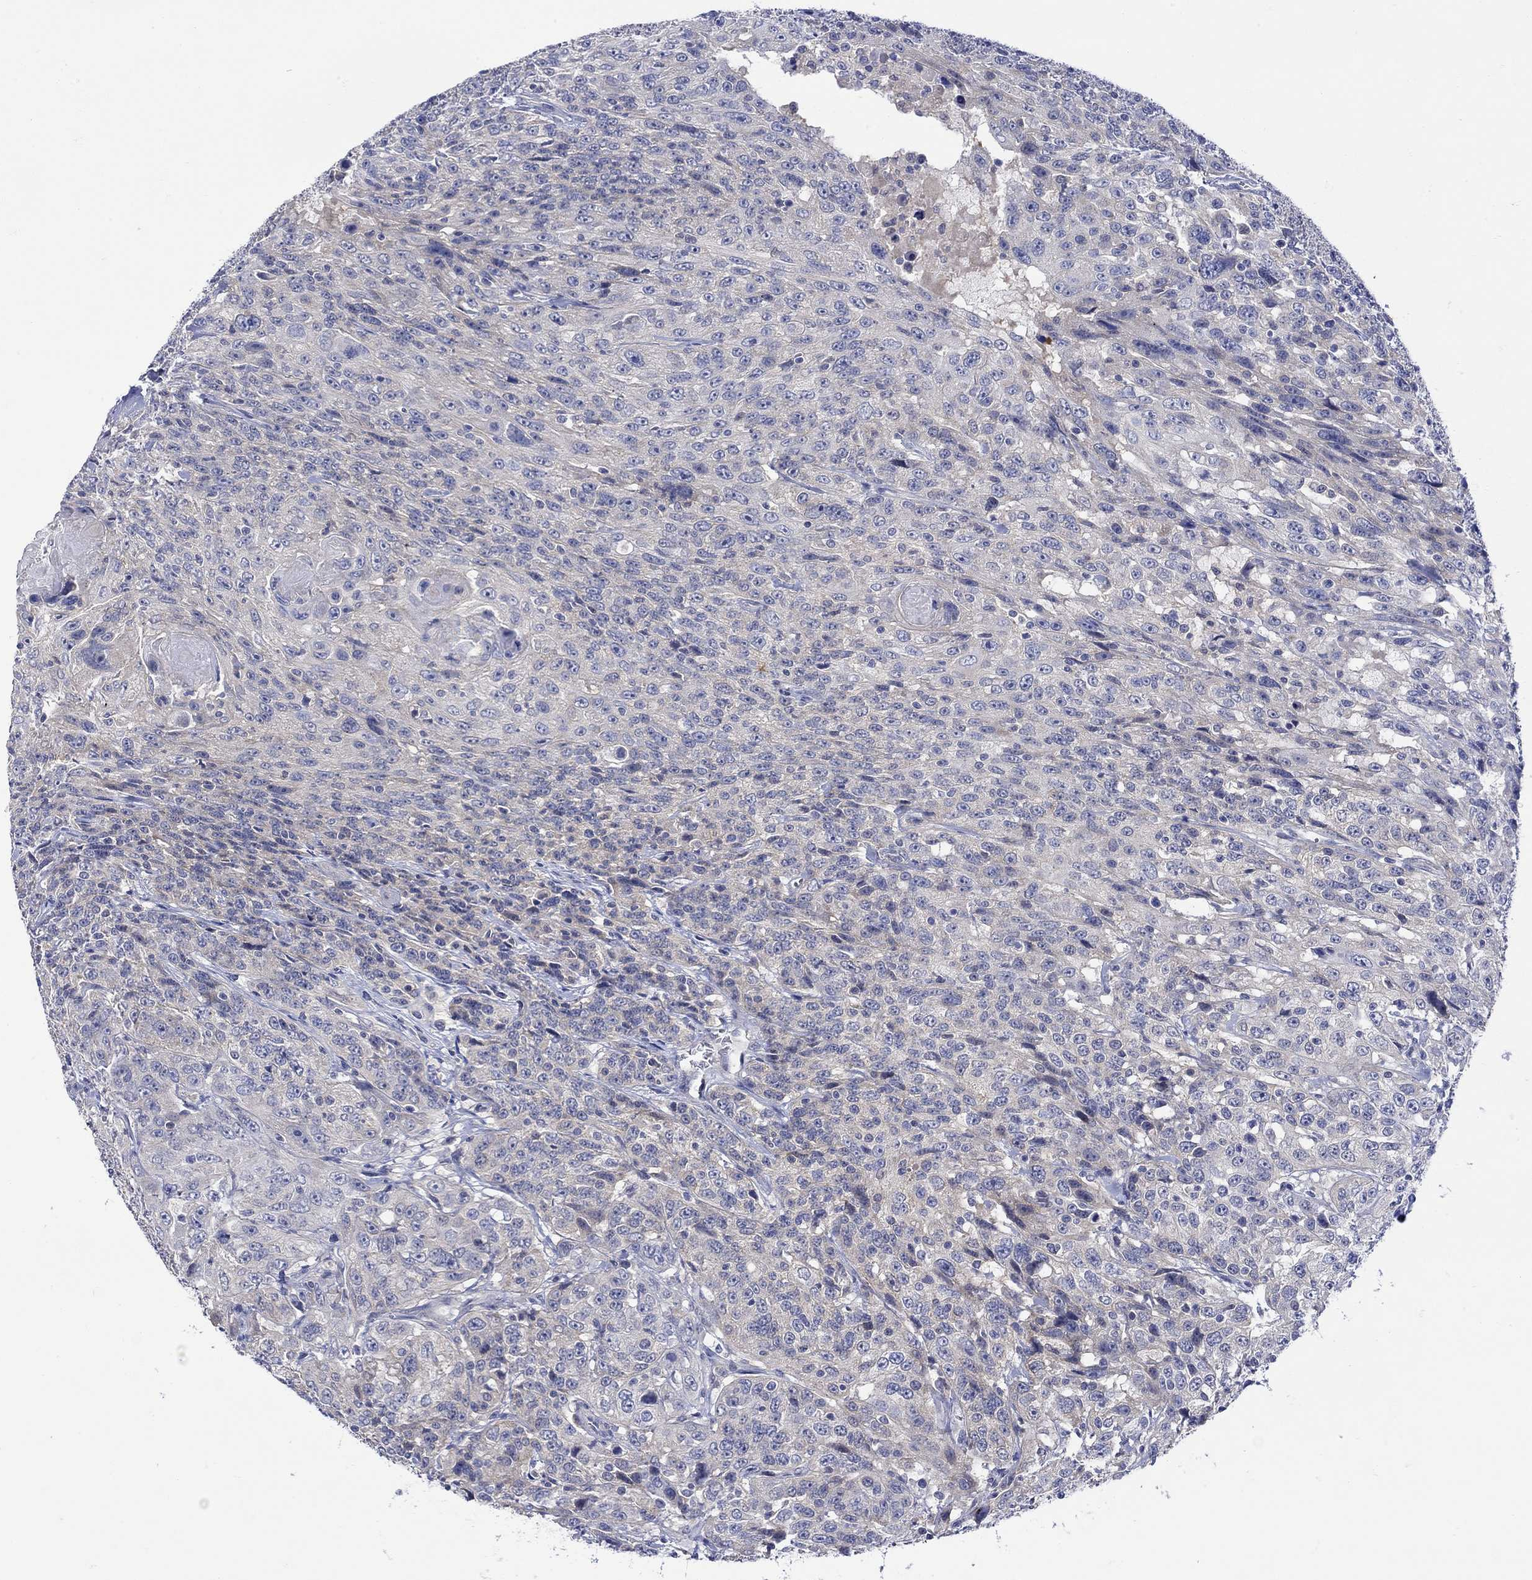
{"staining": {"intensity": "negative", "quantity": "none", "location": "none"}, "tissue": "urothelial cancer", "cell_type": "Tumor cells", "image_type": "cancer", "snomed": [{"axis": "morphology", "description": "Urothelial carcinoma, NOS"}, {"axis": "morphology", "description": "Urothelial carcinoma, High grade"}, {"axis": "topography", "description": "Urinary bladder"}], "caption": "Photomicrograph shows no significant protein expression in tumor cells of urothelial cancer. The staining was performed using DAB to visualize the protein expression in brown, while the nuclei were stained in blue with hematoxylin (Magnification: 20x).", "gene": "MSI1", "patient": {"sex": "female", "age": 73}}